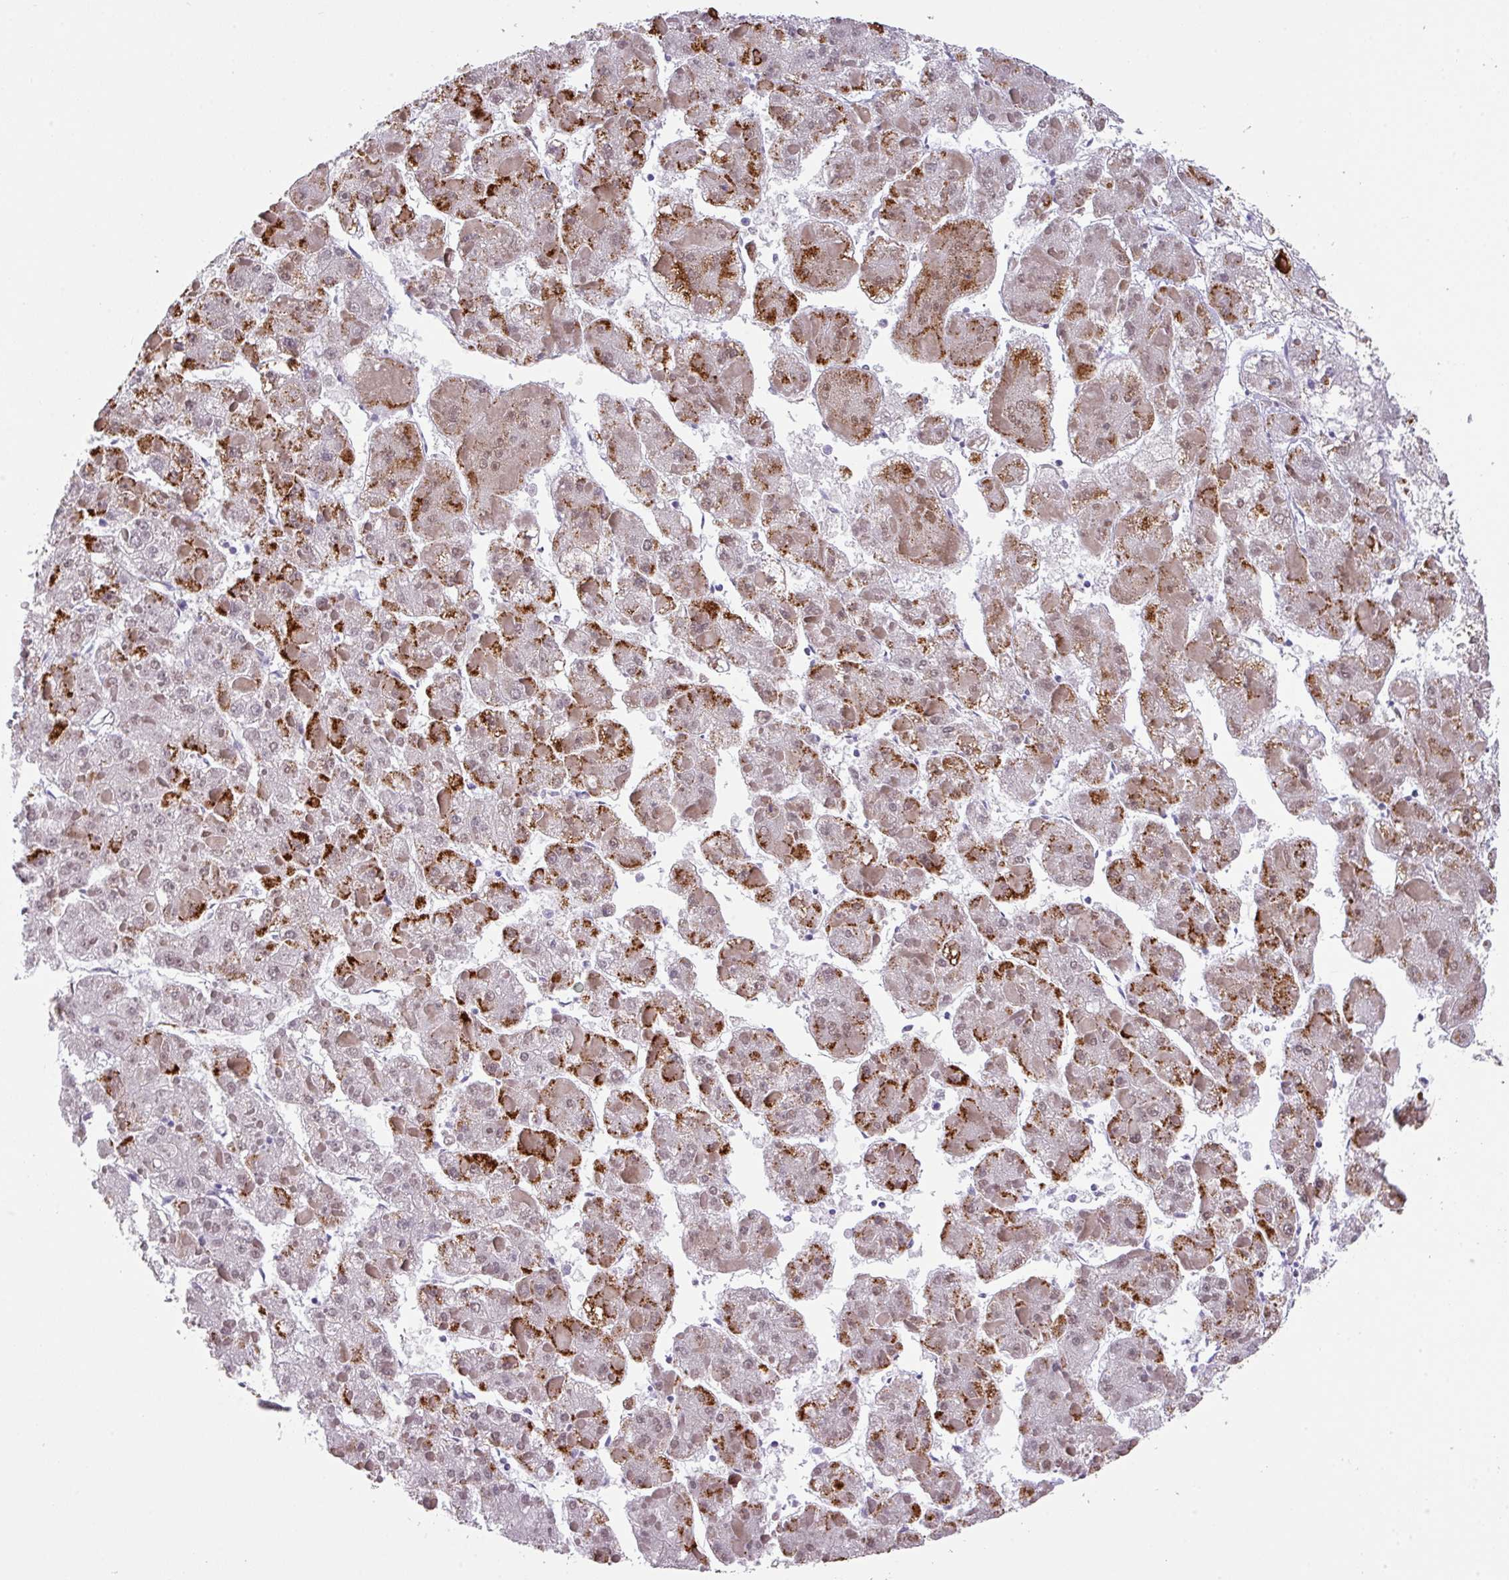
{"staining": {"intensity": "moderate", "quantity": "25%-75%", "location": "cytoplasmic/membranous"}, "tissue": "liver cancer", "cell_type": "Tumor cells", "image_type": "cancer", "snomed": [{"axis": "morphology", "description": "Carcinoma, Hepatocellular, NOS"}, {"axis": "topography", "description": "Liver"}], "caption": "This is an image of immunohistochemistry staining of liver hepatocellular carcinoma, which shows moderate staining in the cytoplasmic/membranous of tumor cells.", "gene": "ANKRD13B", "patient": {"sex": "female", "age": 73}}